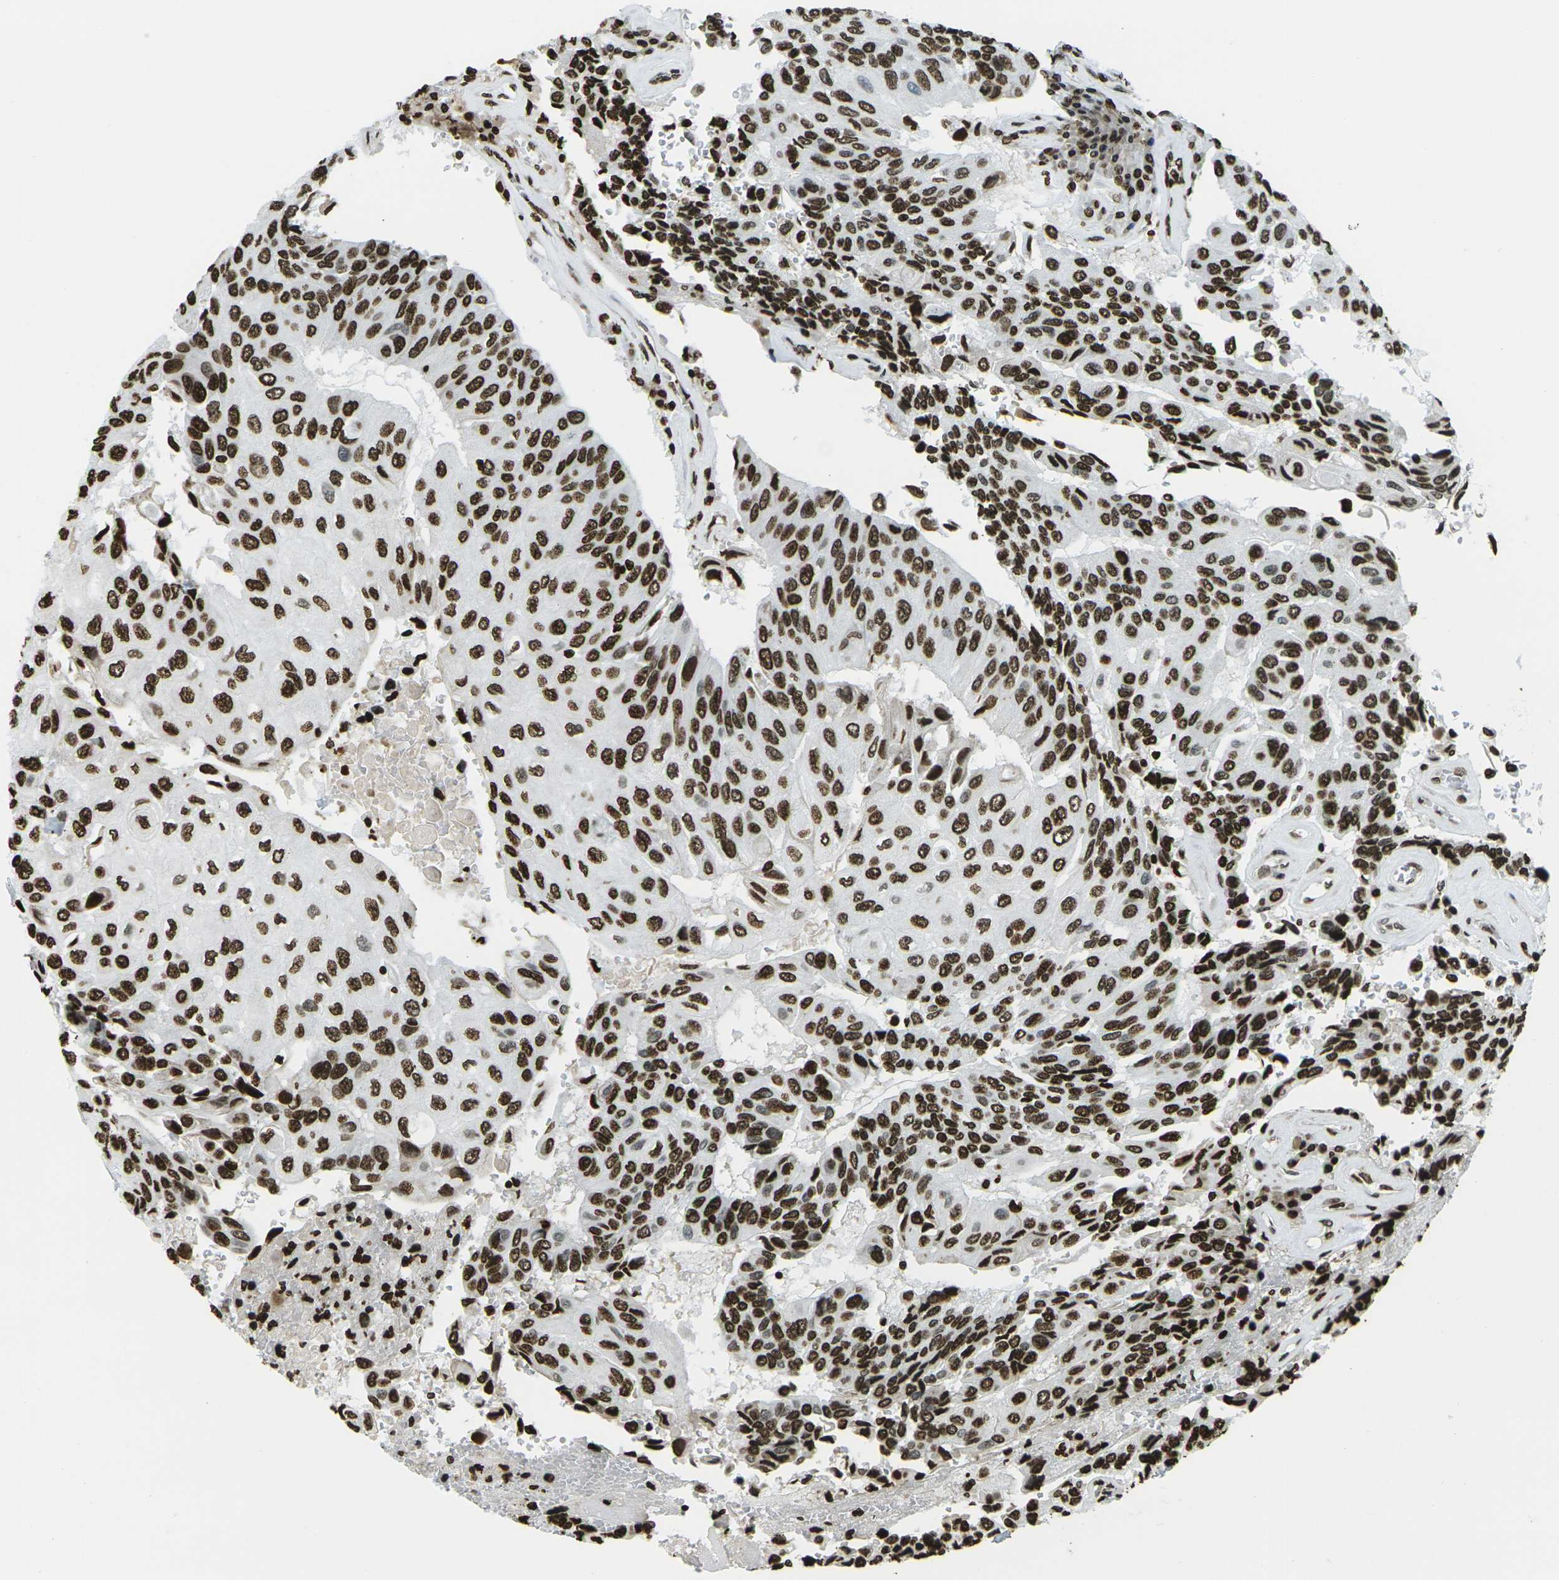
{"staining": {"intensity": "strong", "quantity": ">75%", "location": "nuclear"}, "tissue": "urothelial cancer", "cell_type": "Tumor cells", "image_type": "cancer", "snomed": [{"axis": "morphology", "description": "Urothelial carcinoma, High grade"}, {"axis": "topography", "description": "Urinary bladder"}], "caption": "The micrograph displays a brown stain indicating the presence of a protein in the nuclear of tumor cells in high-grade urothelial carcinoma.", "gene": "H1-2", "patient": {"sex": "female", "age": 85}}